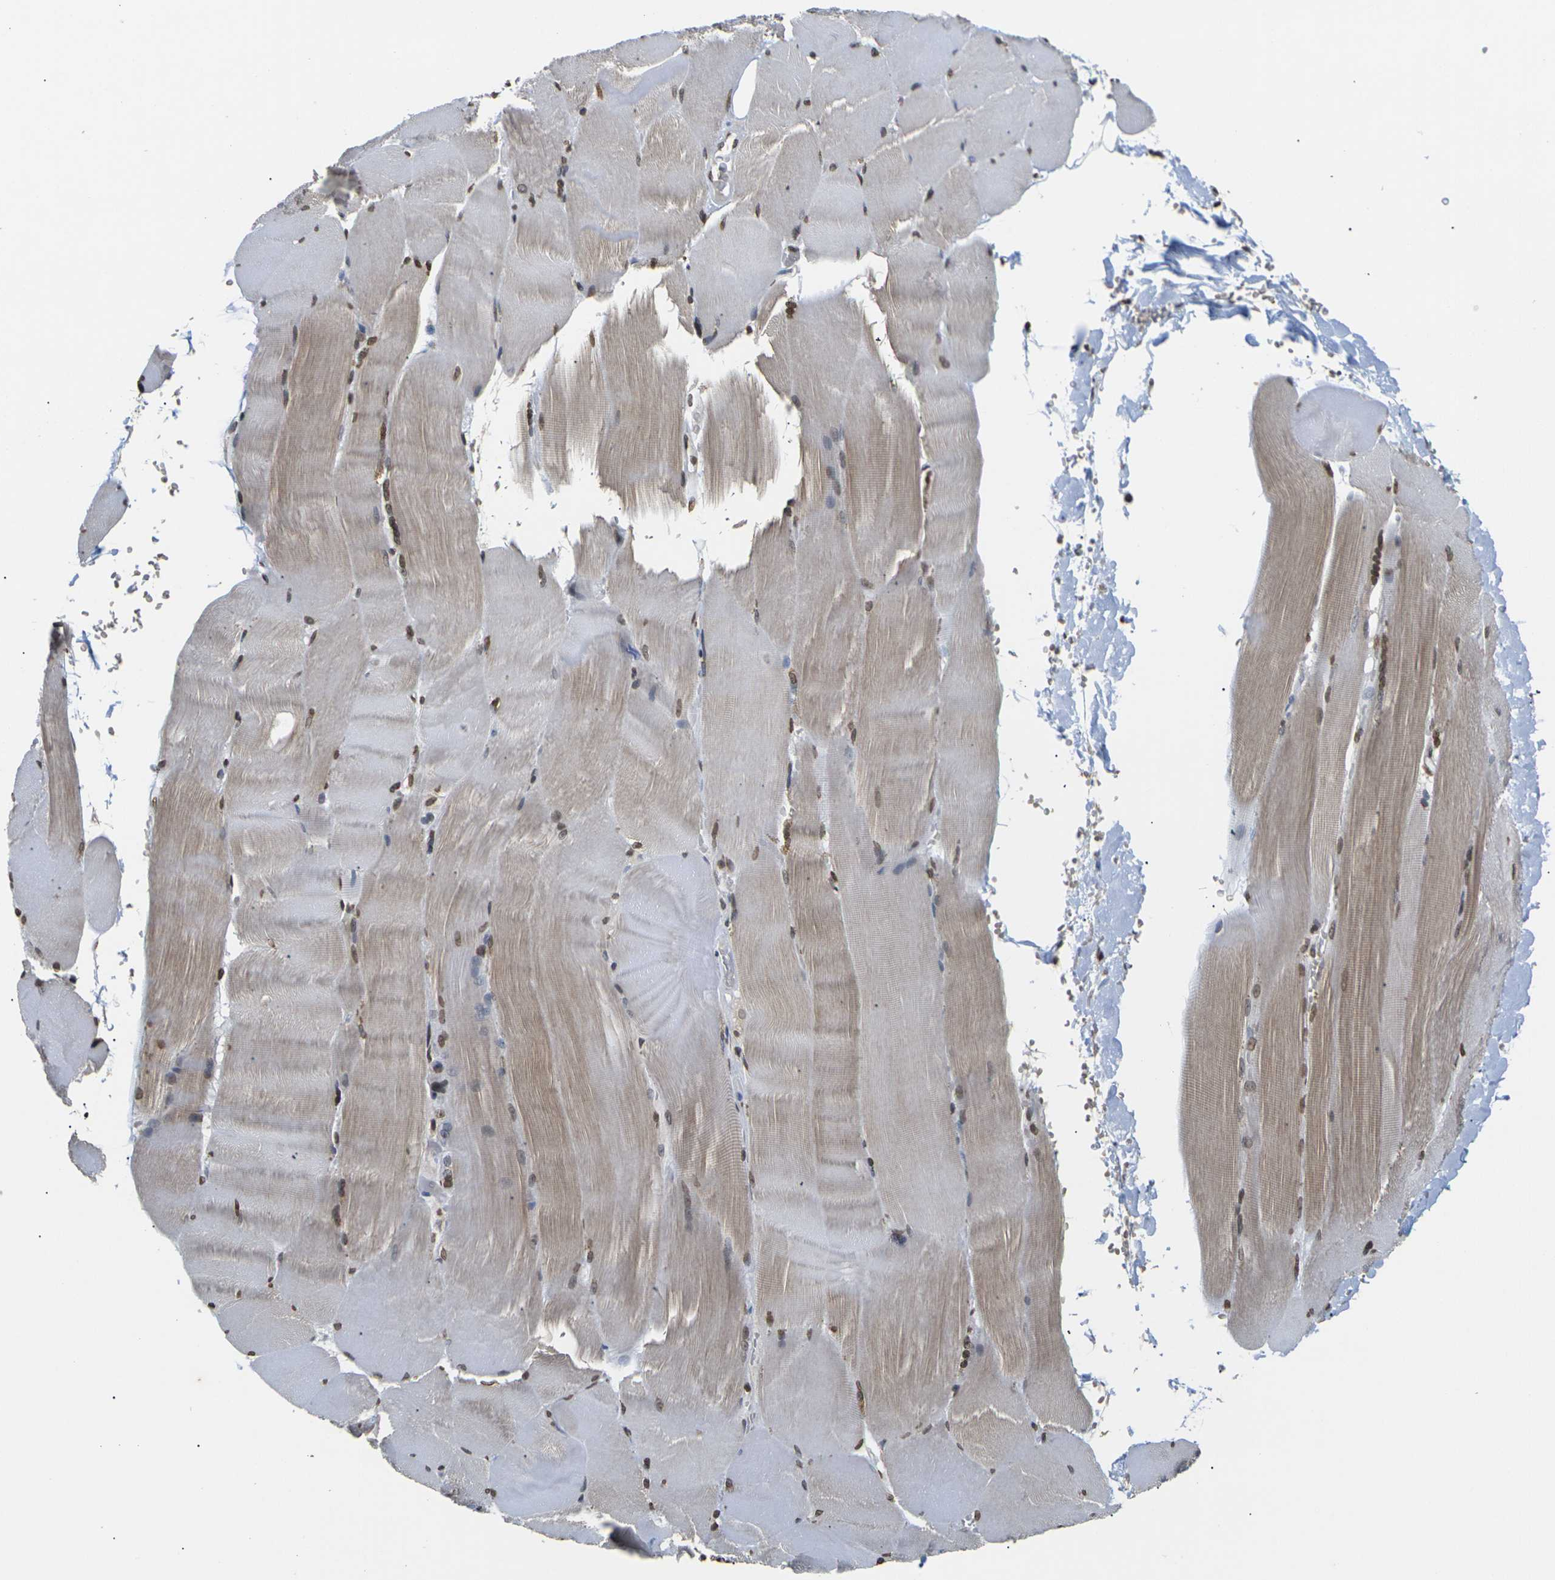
{"staining": {"intensity": "moderate", "quantity": ">75%", "location": "cytoplasmic/membranous,nuclear"}, "tissue": "skeletal muscle", "cell_type": "Myocytes", "image_type": "normal", "snomed": [{"axis": "morphology", "description": "Normal tissue, NOS"}, {"axis": "topography", "description": "Skin"}, {"axis": "topography", "description": "Skeletal muscle"}], "caption": "Moderate cytoplasmic/membranous,nuclear protein expression is appreciated in about >75% of myocytes in skeletal muscle. (DAB (3,3'-diaminobenzidine) = brown stain, brightfield microscopy at high magnification).", "gene": "ETV5", "patient": {"sex": "male", "age": 83}}